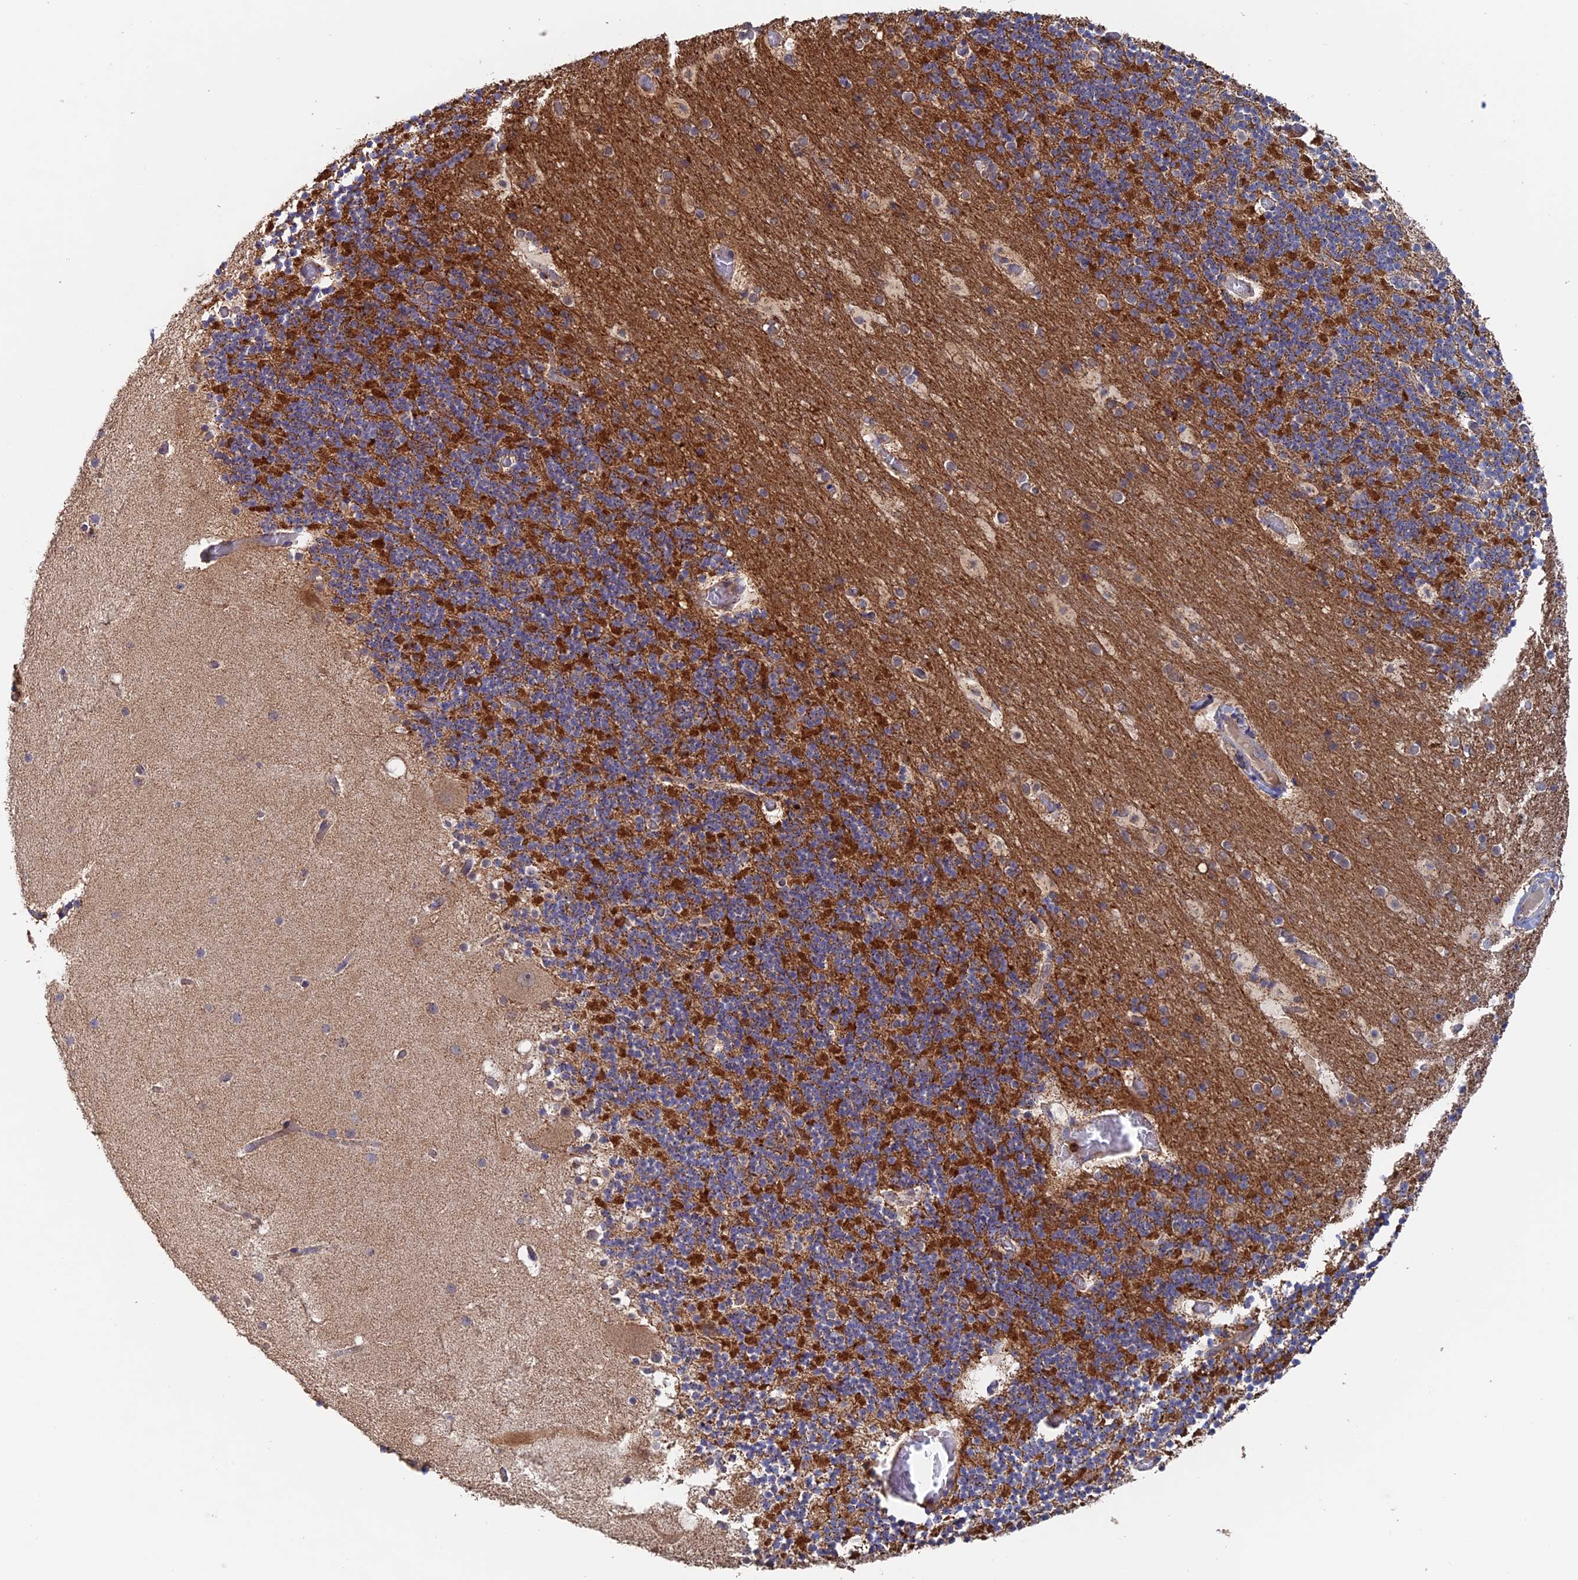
{"staining": {"intensity": "strong", "quantity": "25%-75%", "location": "cytoplasmic/membranous"}, "tissue": "cerebellum", "cell_type": "Cells in granular layer", "image_type": "normal", "snomed": [{"axis": "morphology", "description": "Normal tissue, NOS"}, {"axis": "topography", "description": "Cerebellum"}], "caption": "Immunohistochemical staining of unremarkable human cerebellum demonstrates high levels of strong cytoplasmic/membranous staining in about 25%-75% of cells in granular layer.", "gene": "DTYMK", "patient": {"sex": "male", "age": 57}}